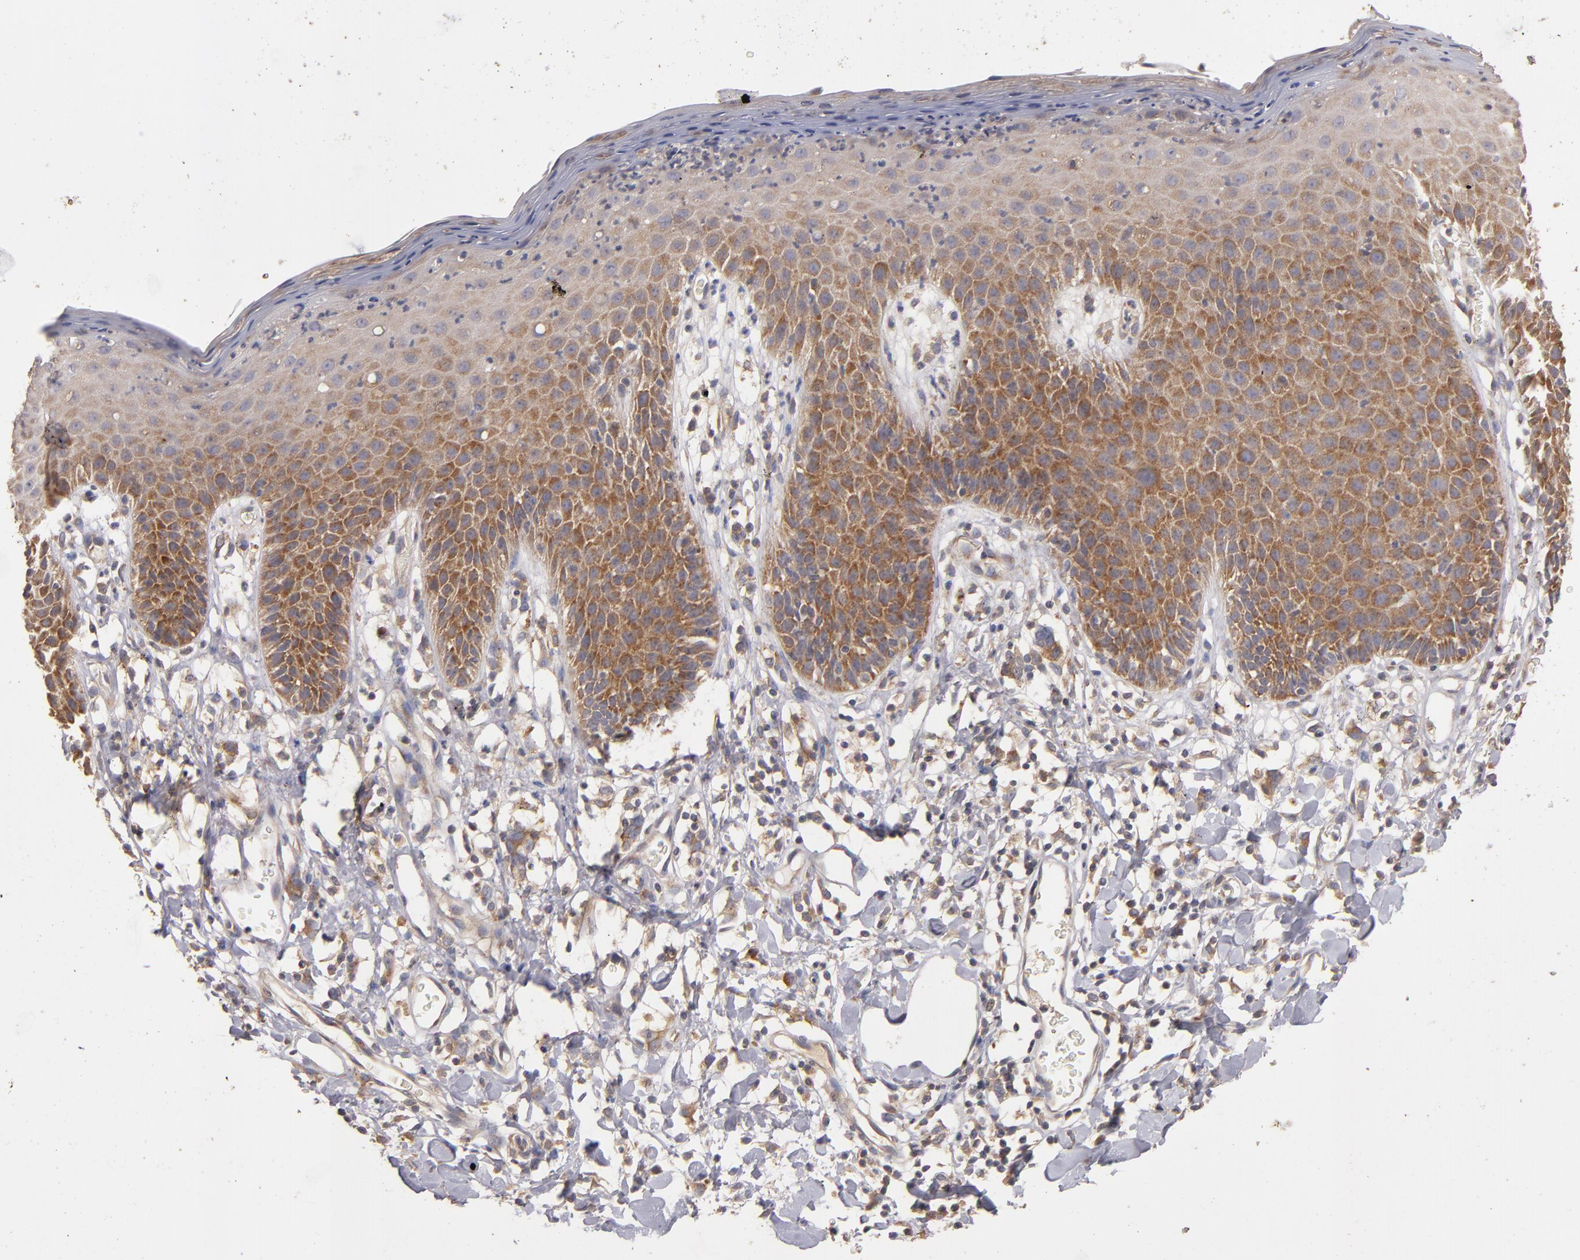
{"staining": {"intensity": "moderate", "quantity": "25%-75%", "location": "cytoplasmic/membranous"}, "tissue": "skin", "cell_type": "Epidermal cells", "image_type": "normal", "snomed": [{"axis": "morphology", "description": "Normal tissue, NOS"}, {"axis": "topography", "description": "Vulva"}, {"axis": "topography", "description": "Peripheral nerve tissue"}], "caption": "Epidermal cells reveal medium levels of moderate cytoplasmic/membranous staining in approximately 25%-75% of cells in benign human skin.", "gene": "UPF3B", "patient": {"sex": "female", "age": 68}}